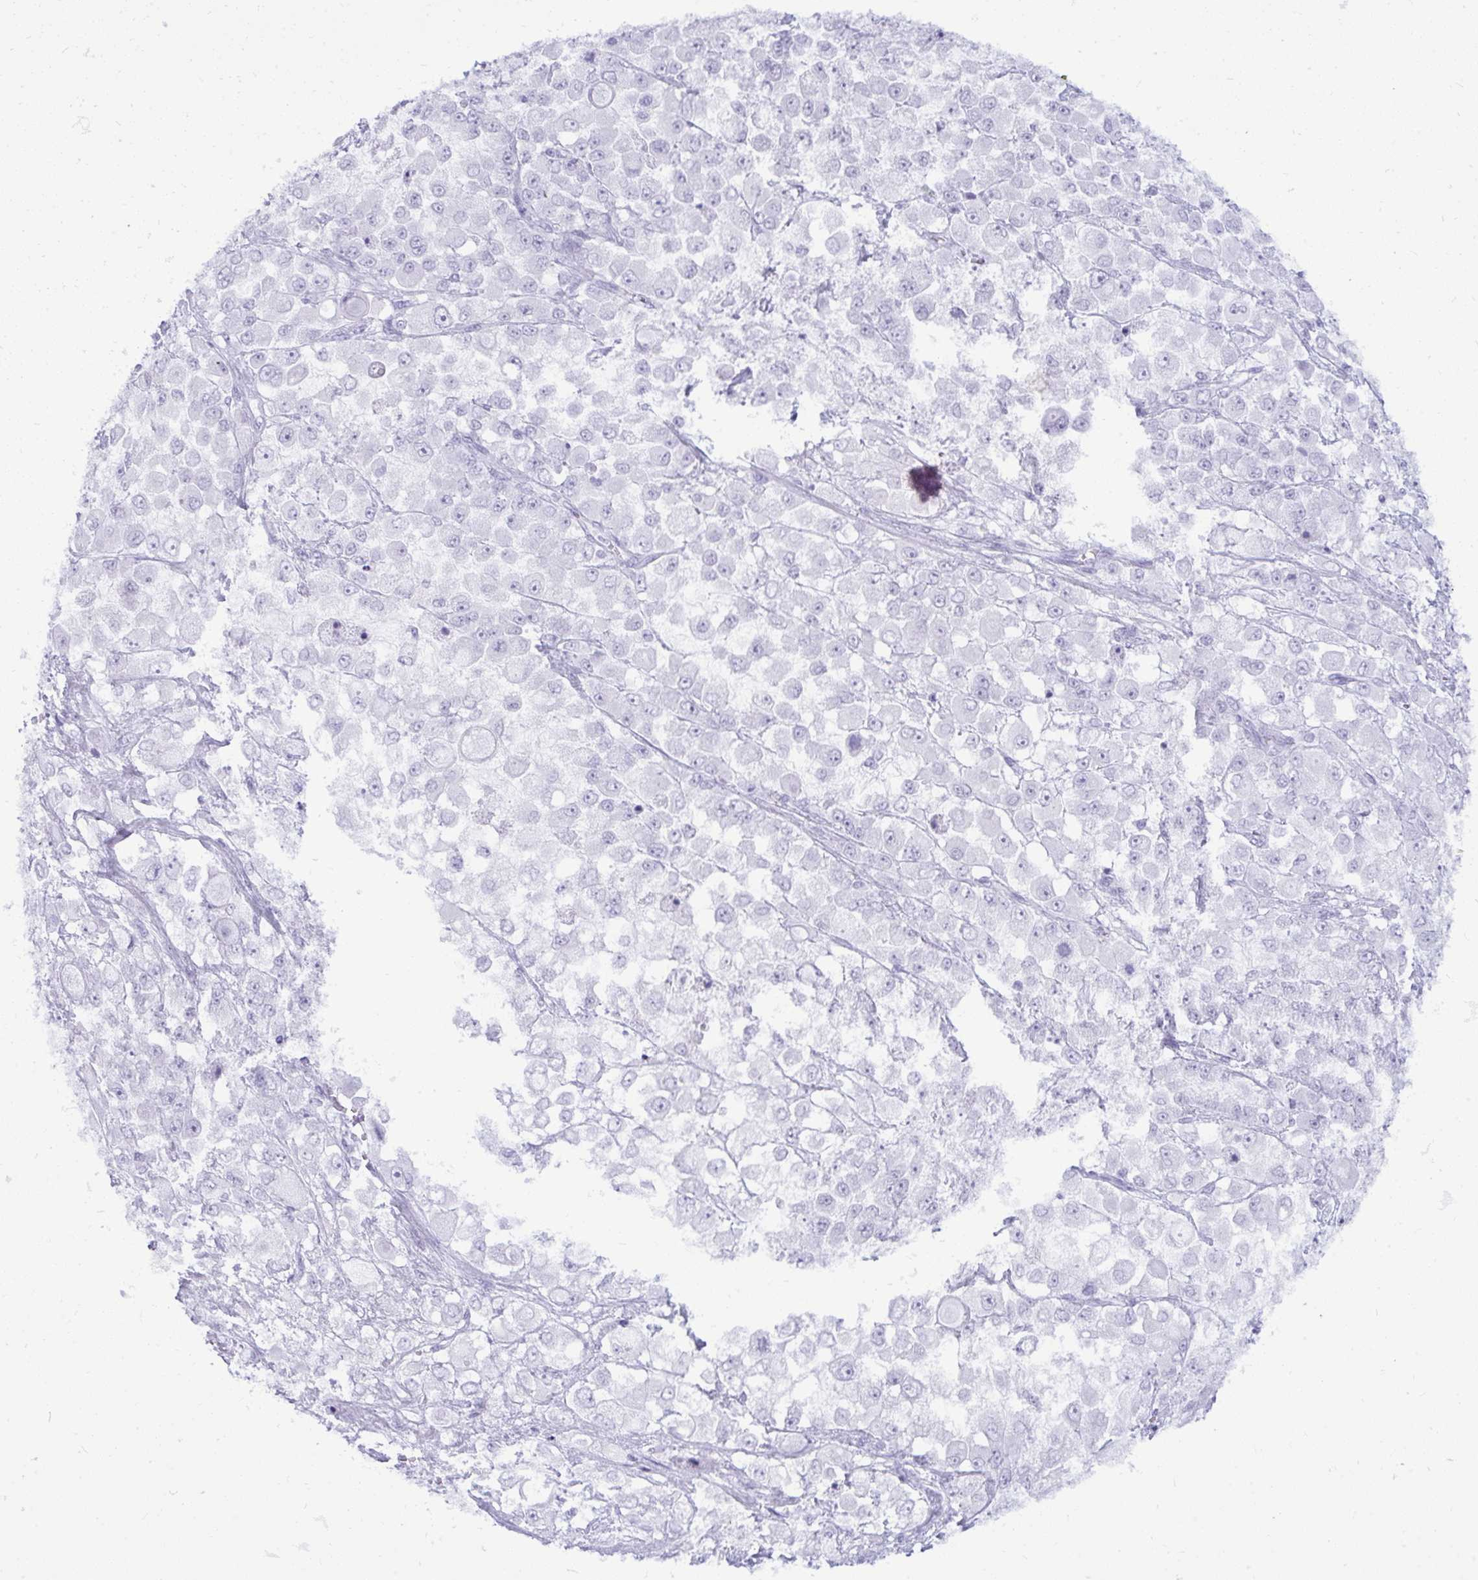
{"staining": {"intensity": "negative", "quantity": "none", "location": "none"}, "tissue": "stomach cancer", "cell_type": "Tumor cells", "image_type": "cancer", "snomed": [{"axis": "morphology", "description": "Adenocarcinoma, NOS"}, {"axis": "topography", "description": "Stomach"}], "caption": "High power microscopy micrograph of an immunohistochemistry (IHC) image of stomach cancer, revealing no significant staining in tumor cells.", "gene": "ANKRD60", "patient": {"sex": "female", "age": 76}}